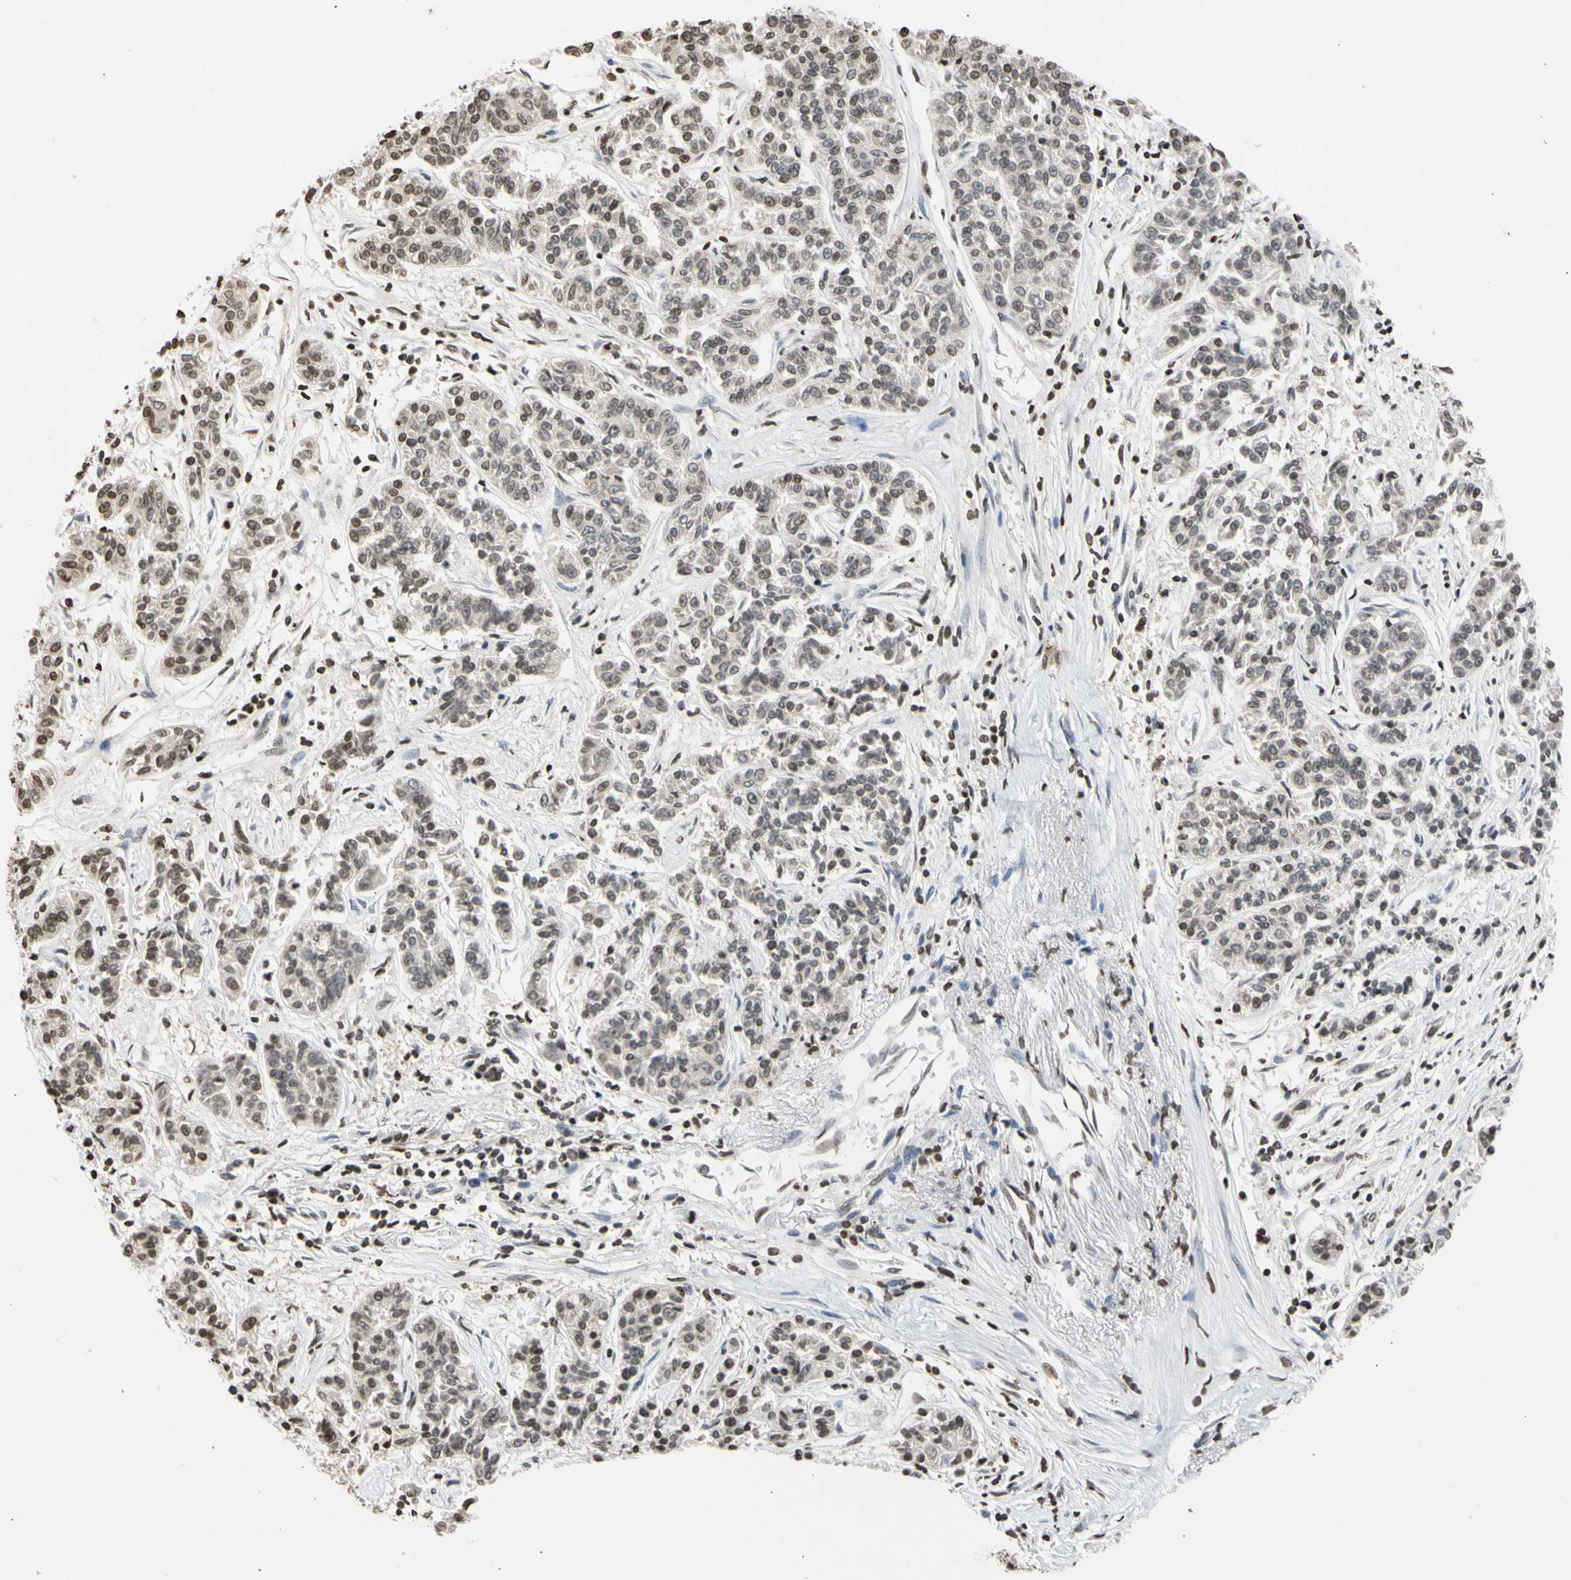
{"staining": {"intensity": "weak", "quantity": "25%-75%", "location": "cytoplasmic/membranous"}, "tissue": "lung cancer", "cell_type": "Tumor cells", "image_type": "cancer", "snomed": [{"axis": "morphology", "description": "Adenocarcinoma, NOS"}, {"axis": "topography", "description": "Lung"}], "caption": "Lung cancer stained with a protein marker exhibits weak staining in tumor cells.", "gene": "GPX4", "patient": {"sex": "male", "age": 84}}